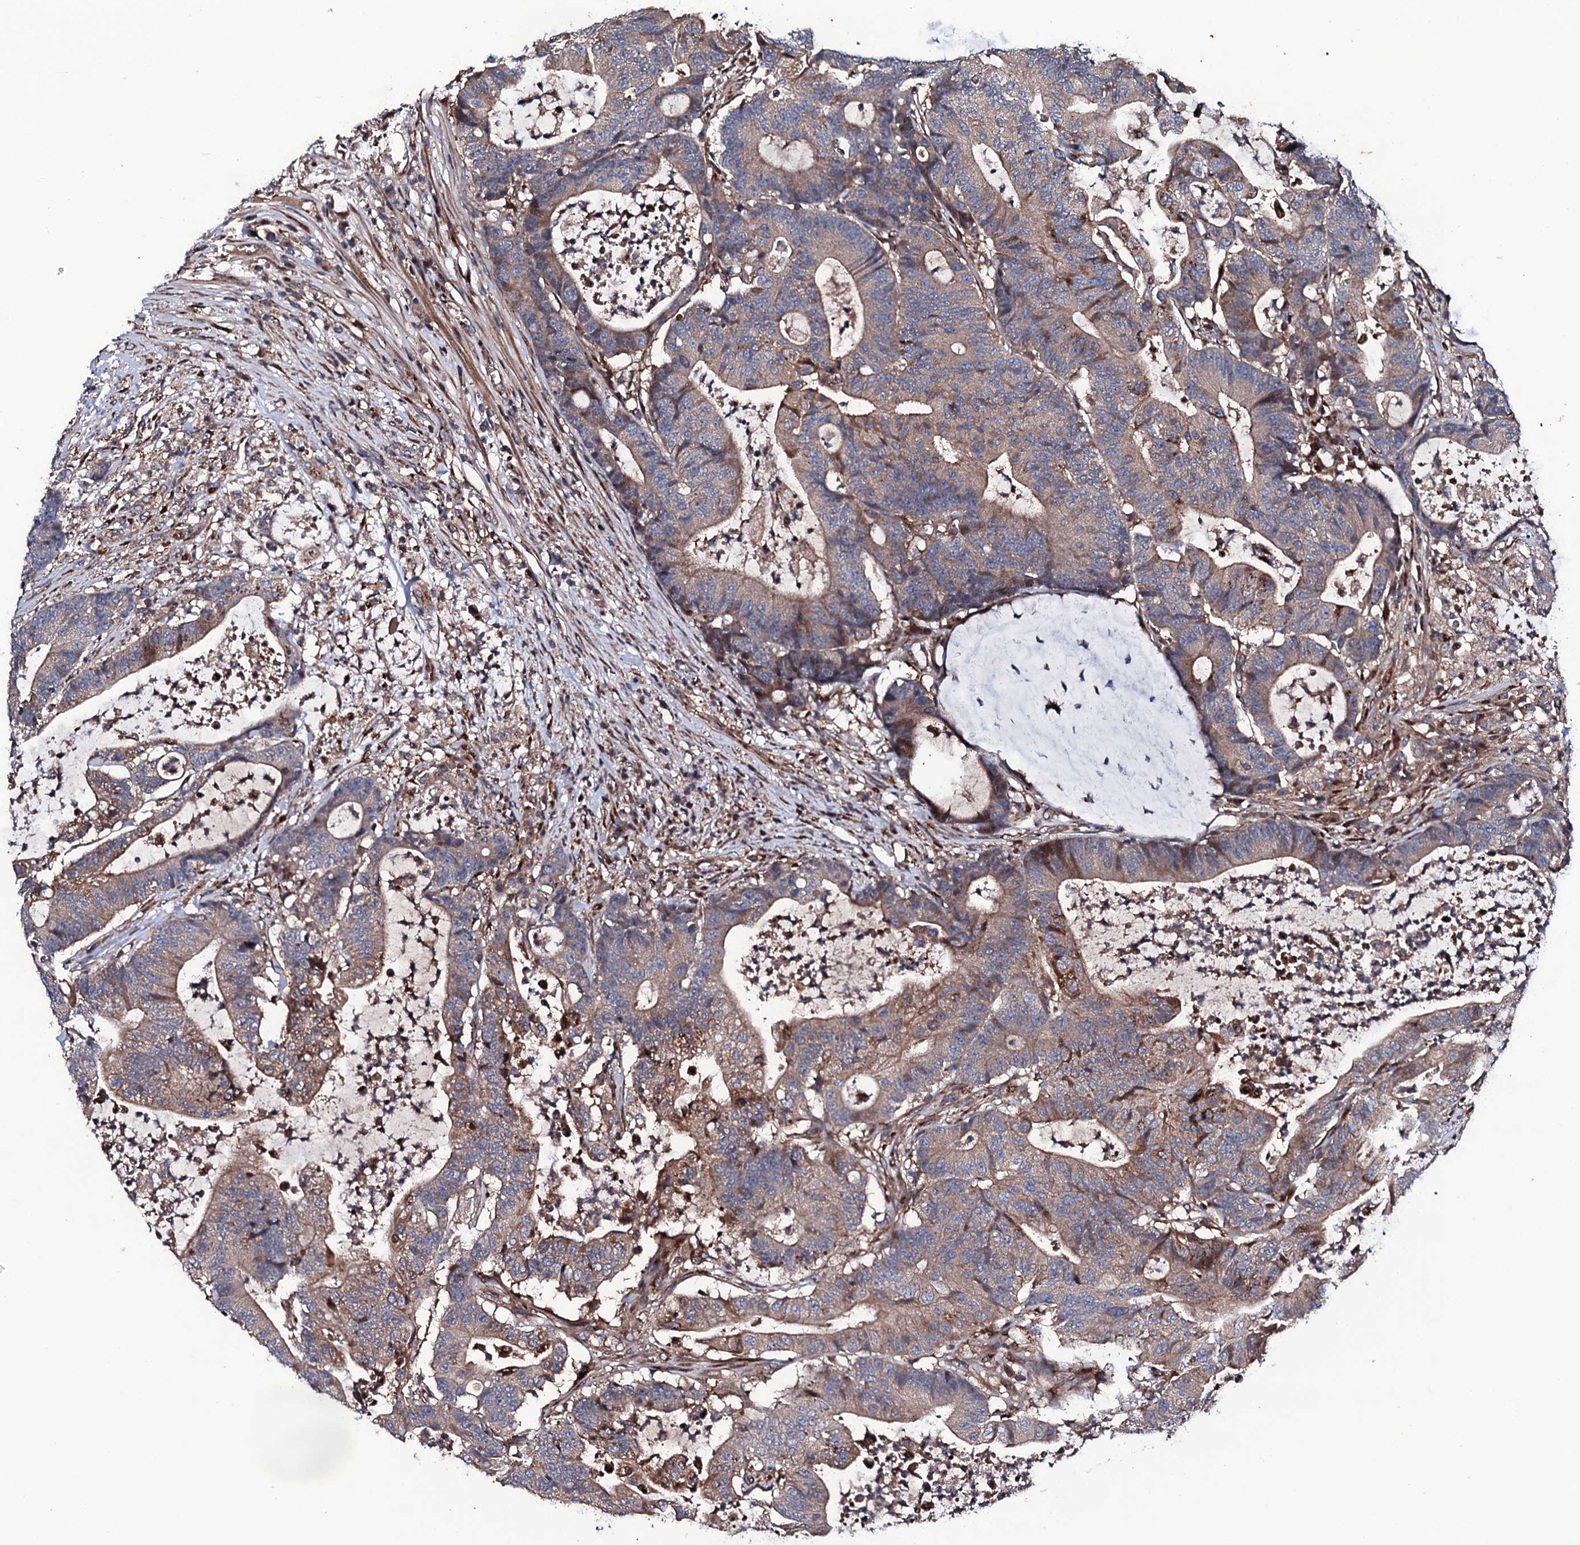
{"staining": {"intensity": "moderate", "quantity": ">75%", "location": "cytoplasmic/membranous"}, "tissue": "colorectal cancer", "cell_type": "Tumor cells", "image_type": "cancer", "snomed": [{"axis": "morphology", "description": "Adenocarcinoma, NOS"}, {"axis": "topography", "description": "Colon"}], "caption": "The micrograph shows immunohistochemical staining of adenocarcinoma (colorectal). There is moderate cytoplasmic/membranous positivity is seen in about >75% of tumor cells.", "gene": "PLET1", "patient": {"sex": "female", "age": 84}}